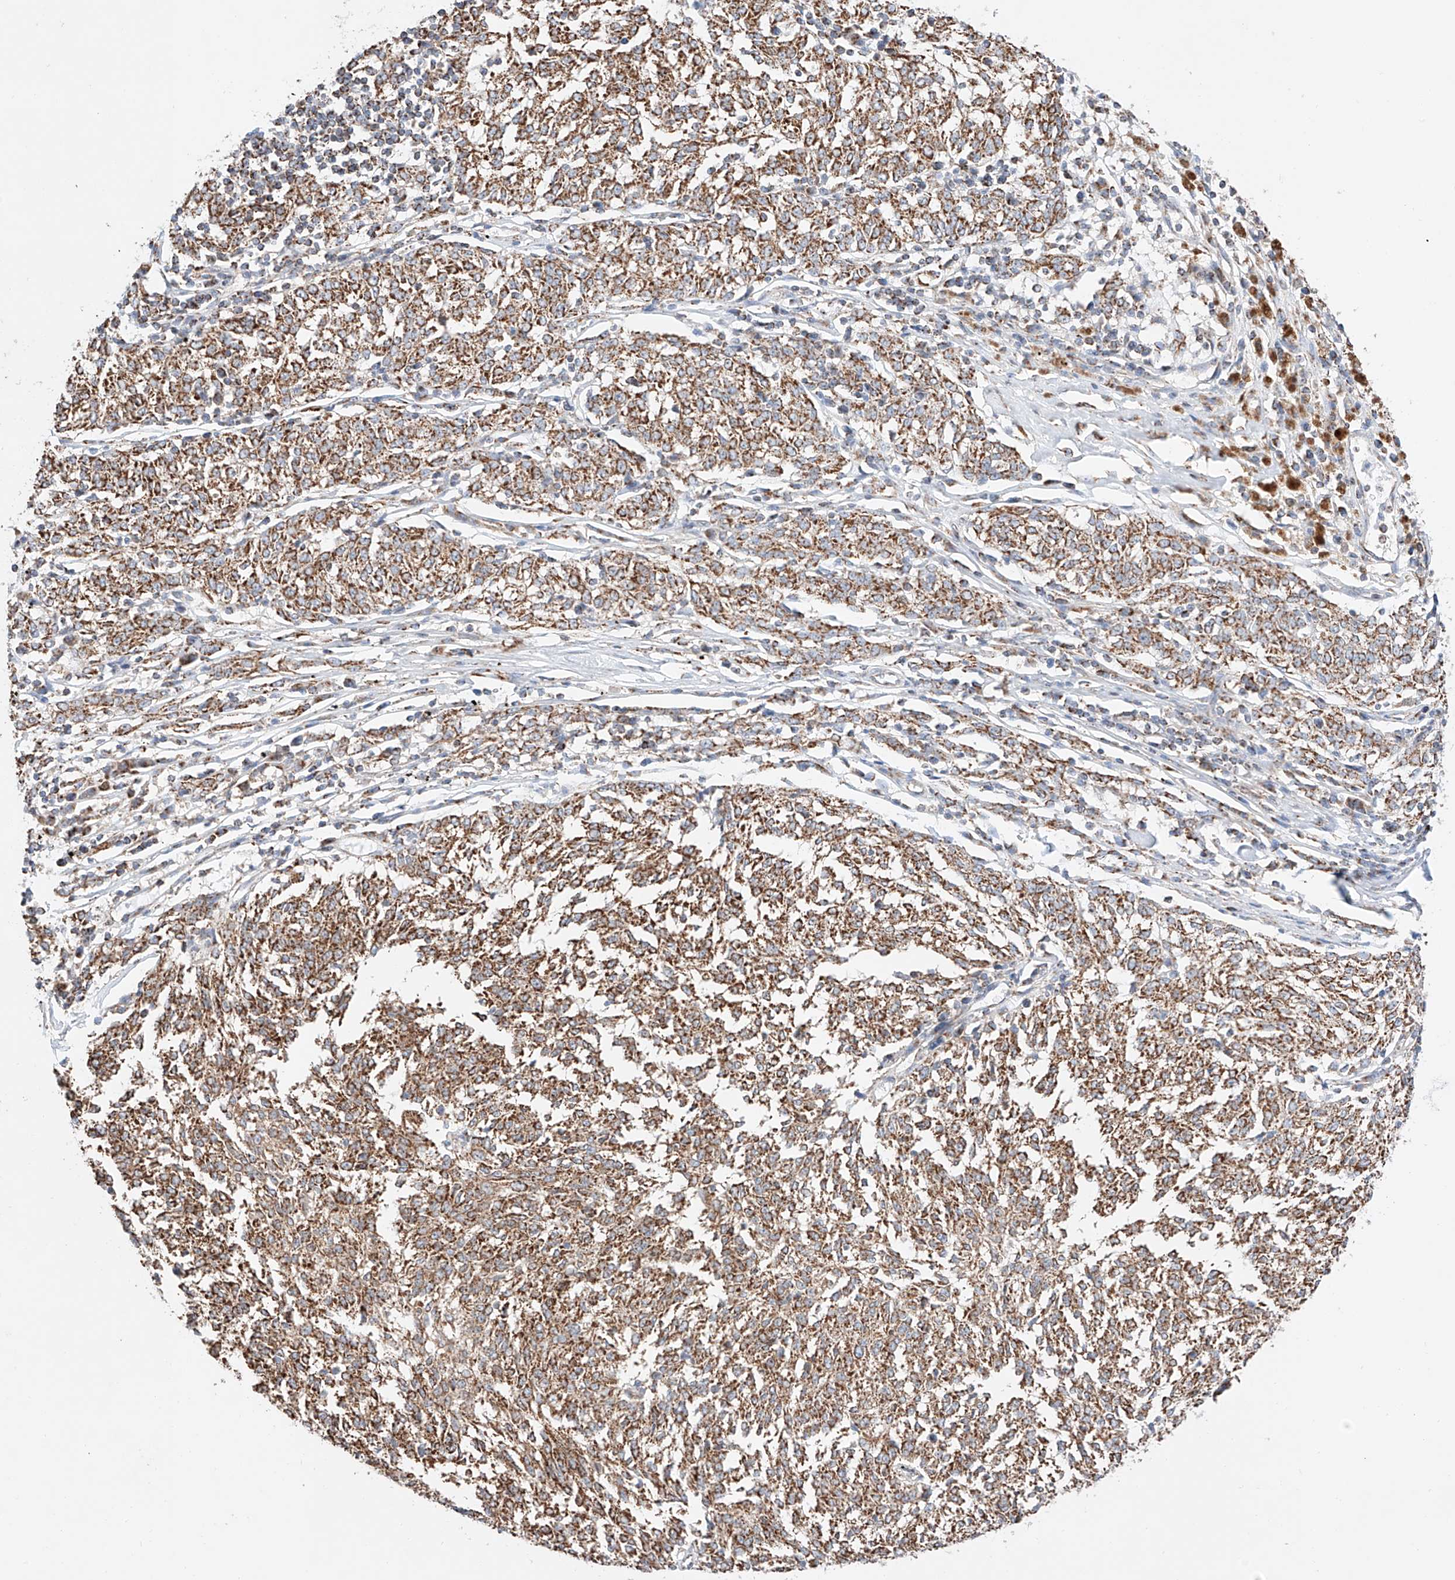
{"staining": {"intensity": "moderate", "quantity": ">75%", "location": "cytoplasmic/membranous"}, "tissue": "melanoma", "cell_type": "Tumor cells", "image_type": "cancer", "snomed": [{"axis": "morphology", "description": "Malignant melanoma, NOS"}, {"axis": "topography", "description": "Skin"}], "caption": "This image reveals IHC staining of melanoma, with medium moderate cytoplasmic/membranous positivity in approximately >75% of tumor cells.", "gene": "KTI12", "patient": {"sex": "female", "age": 72}}